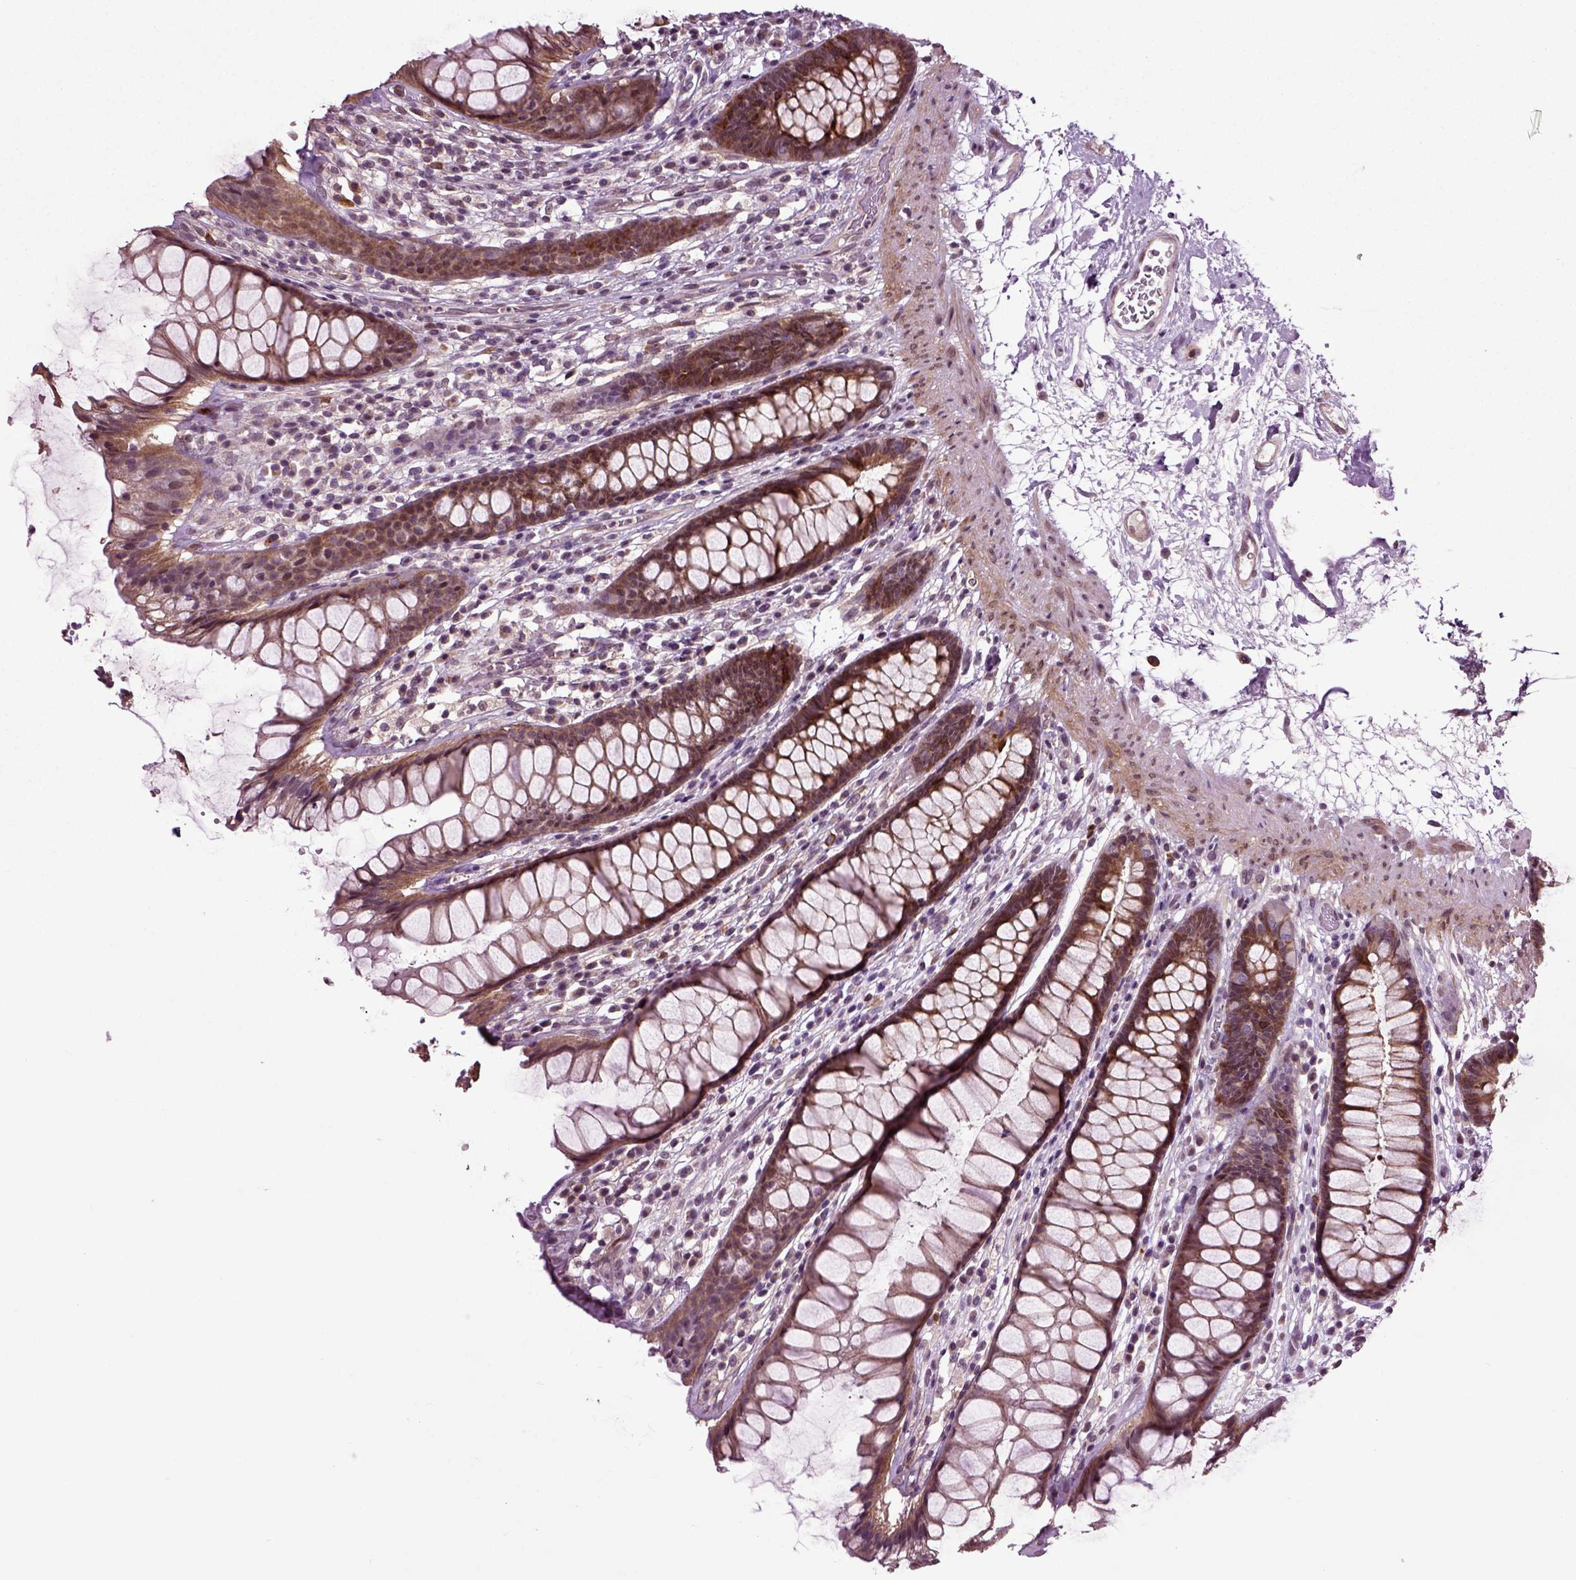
{"staining": {"intensity": "moderate", "quantity": ">75%", "location": "cytoplasmic/membranous"}, "tissue": "rectum", "cell_type": "Glandular cells", "image_type": "normal", "snomed": [{"axis": "morphology", "description": "Normal tissue, NOS"}, {"axis": "topography", "description": "Rectum"}], "caption": "Immunohistochemical staining of unremarkable rectum demonstrates moderate cytoplasmic/membranous protein staining in about >75% of glandular cells. Using DAB (brown) and hematoxylin (blue) stains, captured at high magnification using brightfield microscopy.", "gene": "KNSTRN", "patient": {"sex": "male", "age": 72}}